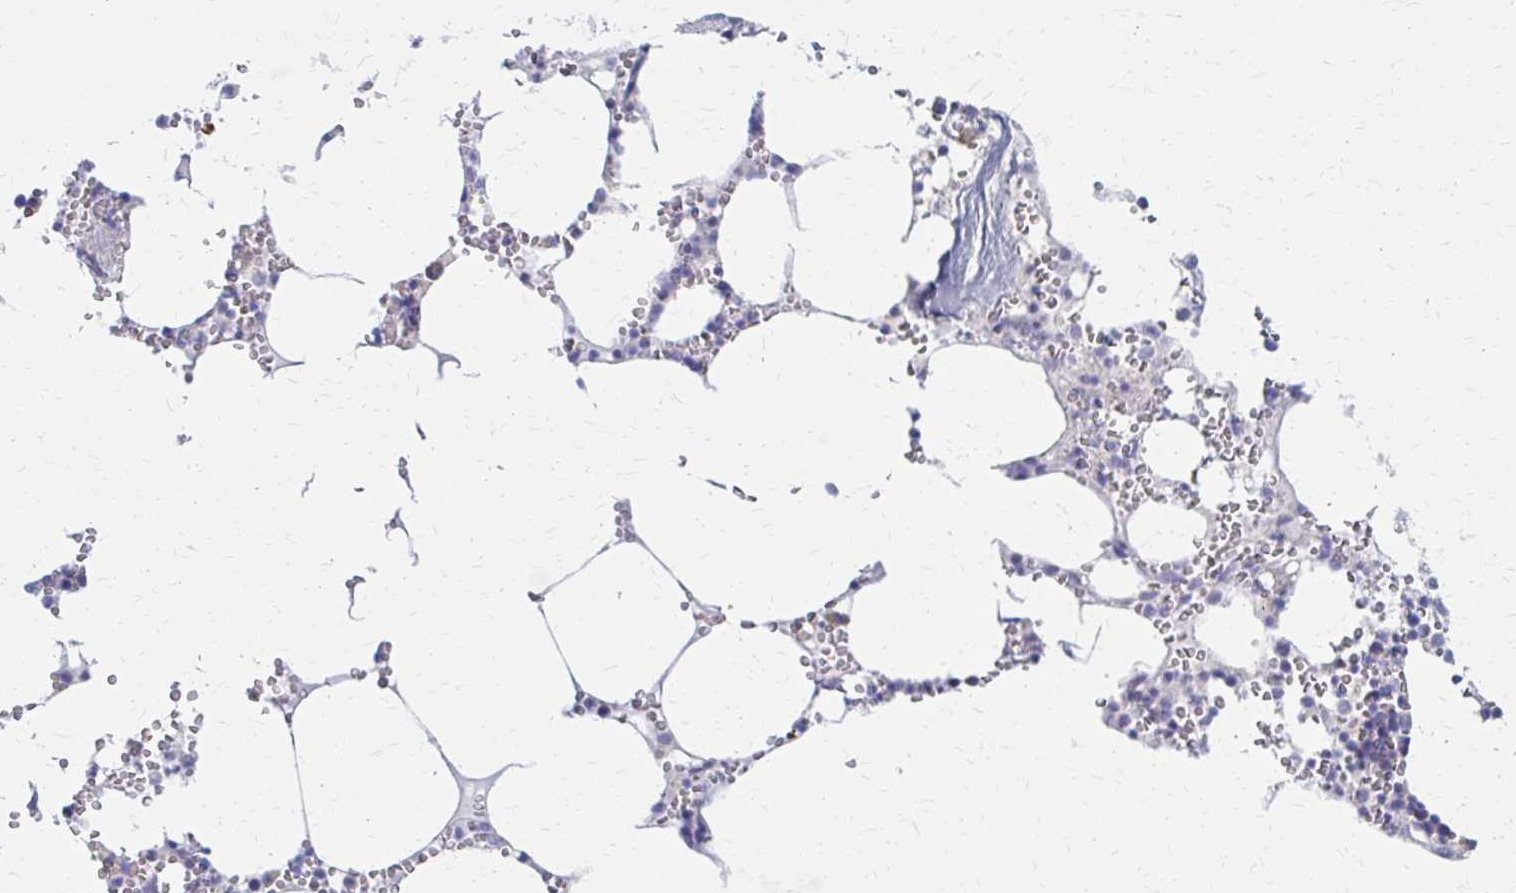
{"staining": {"intensity": "weak", "quantity": "<25%", "location": "cytoplasmic/membranous"}, "tissue": "bone marrow", "cell_type": "Hematopoietic cells", "image_type": "normal", "snomed": [{"axis": "morphology", "description": "Normal tissue, NOS"}, {"axis": "topography", "description": "Bone marrow"}], "caption": "This is a histopathology image of immunohistochemistry staining of normal bone marrow, which shows no positivity in hematopoietic cells. (DAB (3,3'-diaminobenzidine) immunohistochemistry, high magnification).", "gene": "RPL27A", "patient": {"sex": "male", "age": 54}}